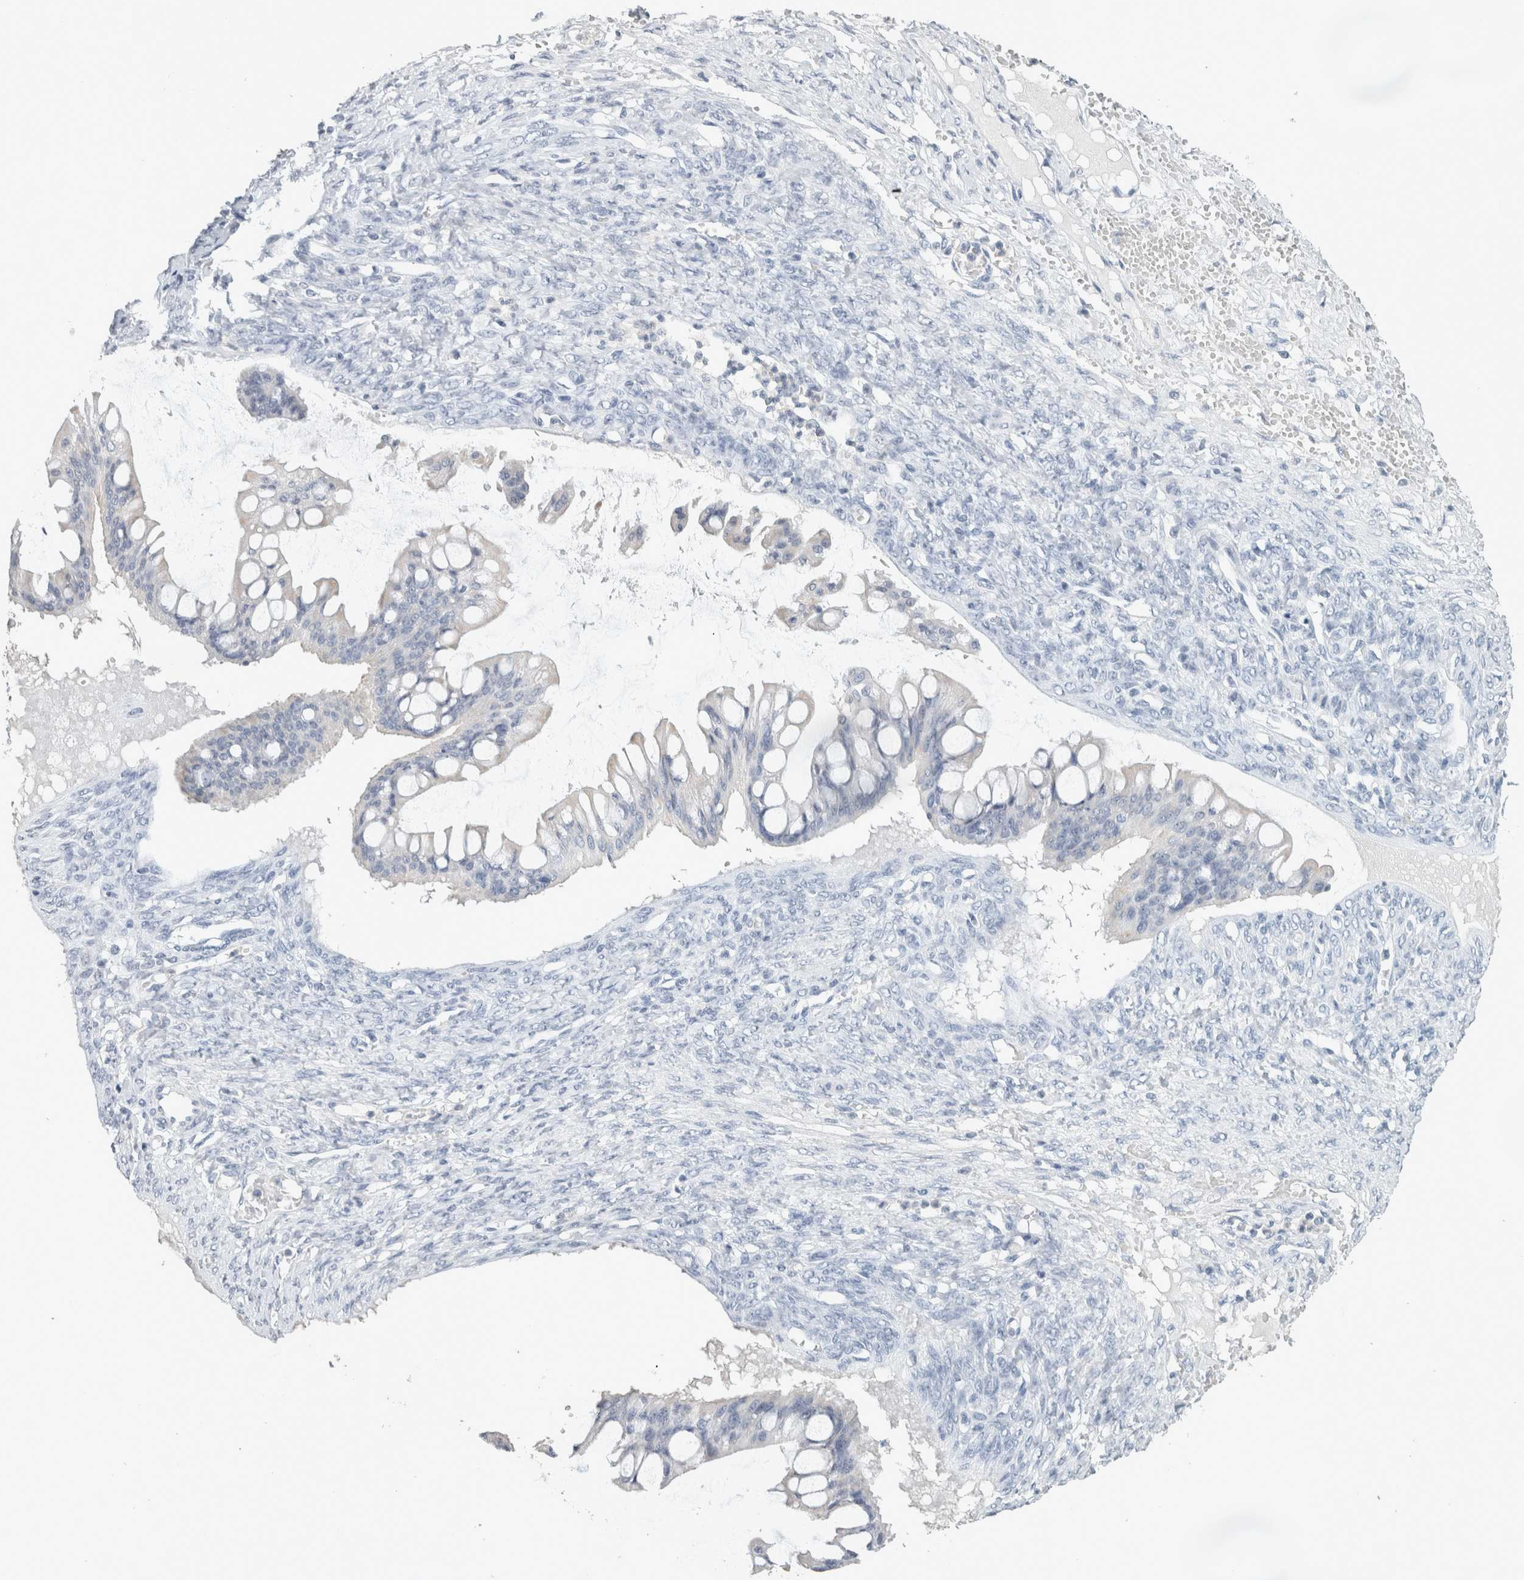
{"staining": {"intensity": "negative", "quantity": "none", "location": "none"}, "tissue": "ovarian cancer", "cell_type": "Tumor cells", "image_type": "cancer", "snomed": [{"axis": "morphology", "description": "Cystadenocarcinoma, mucinous, NOS"}, {"axis": "topography", "description": "Ovary"}], "caption": "DAB (3,3'-diaminobenzidine) immunohistochemical staining of human ovarian mucinous cystadenocarcinoma reveals no significant positivity in tumor cells.", "gene": "CRAT", "patient": {"sex": "female", "age": 73}}